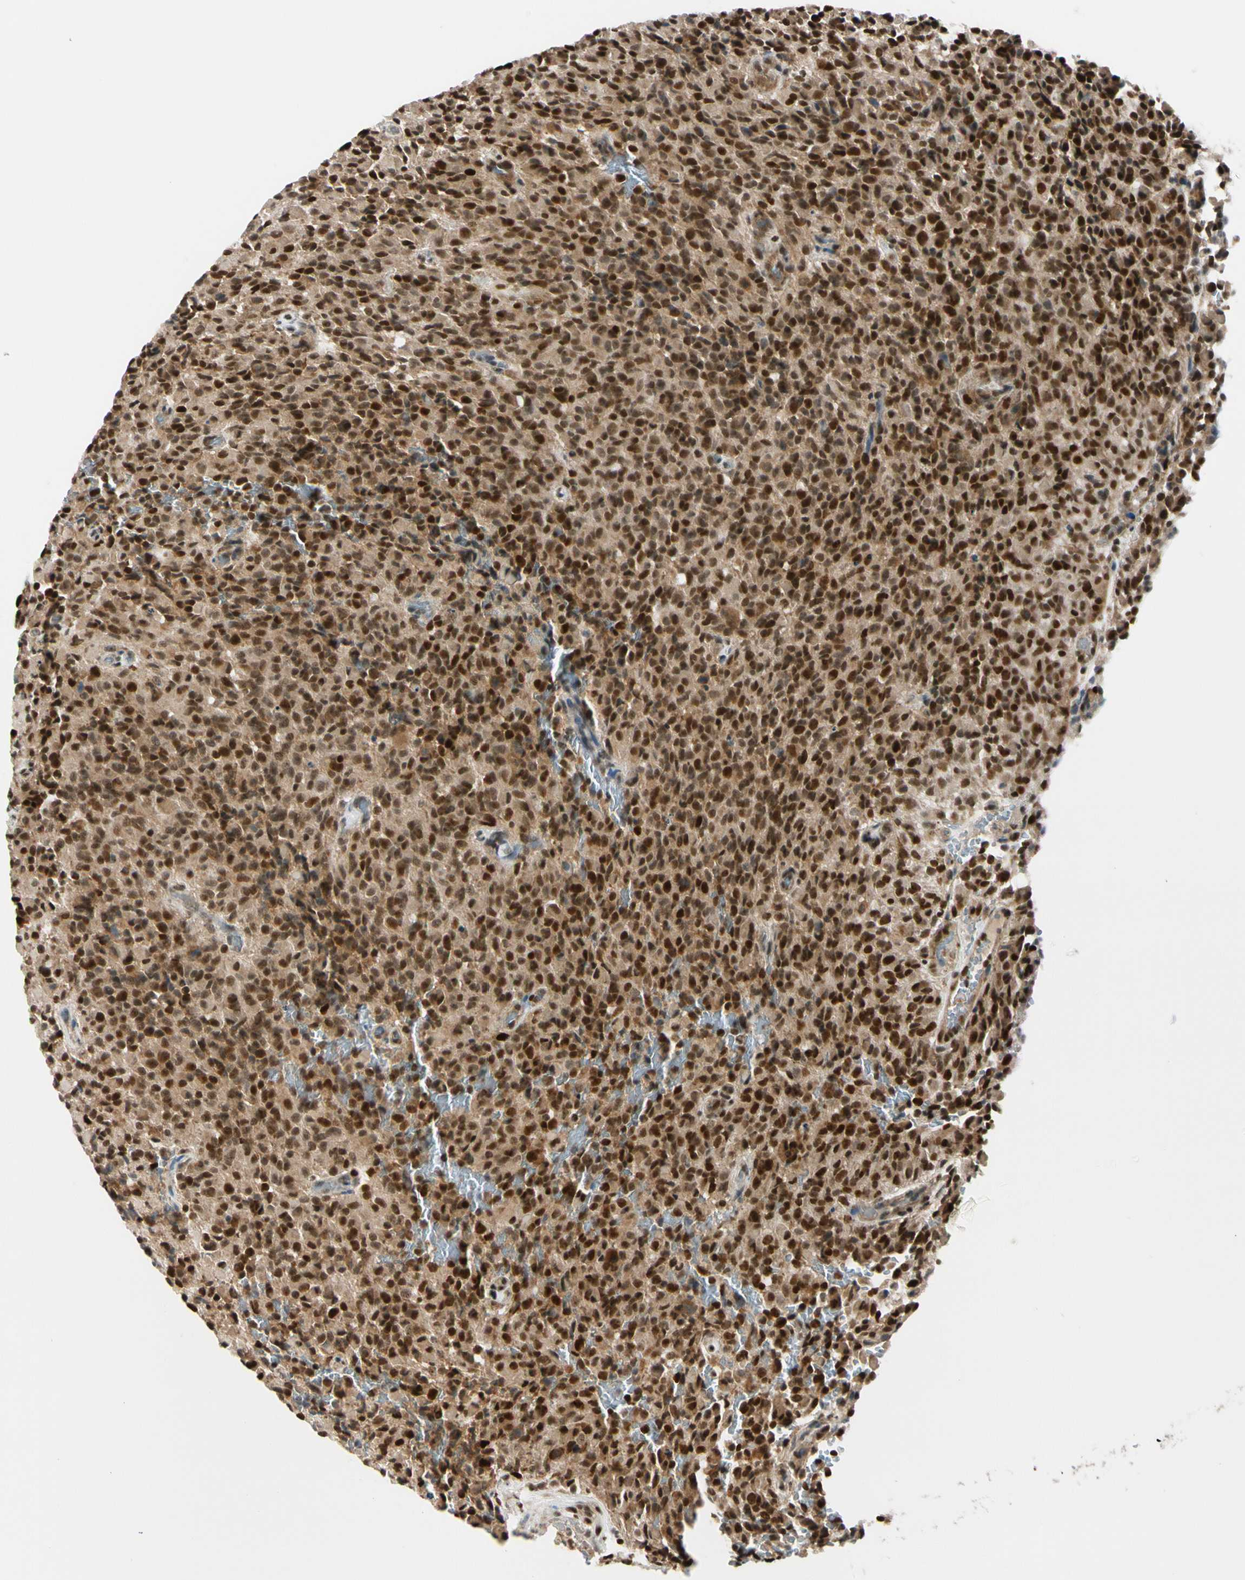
{"staining": {"intensity": "strong", "quantity": ">75%", "location": "cytoplasmic/membranous,nuclear"}, "tissue": "glioma", "cell_type": "Tumor cells", "image_type": "cancer", "snomed": [{"axis": "morphology", "description": "Glioma, malignant, High grade"}, {"axis": "topography", "description": "Brain"}], "caption": "Glioma stained with DAB (3,3'-diaminobenzidine) immunohistochemistry (IHC) exhibits high levels of strong cytoplasmic/membranous and nuclear staining in approximately >75% of tumor cells.", "gene": "DAXX", "patient": {"sex": "male", "age": 71}}